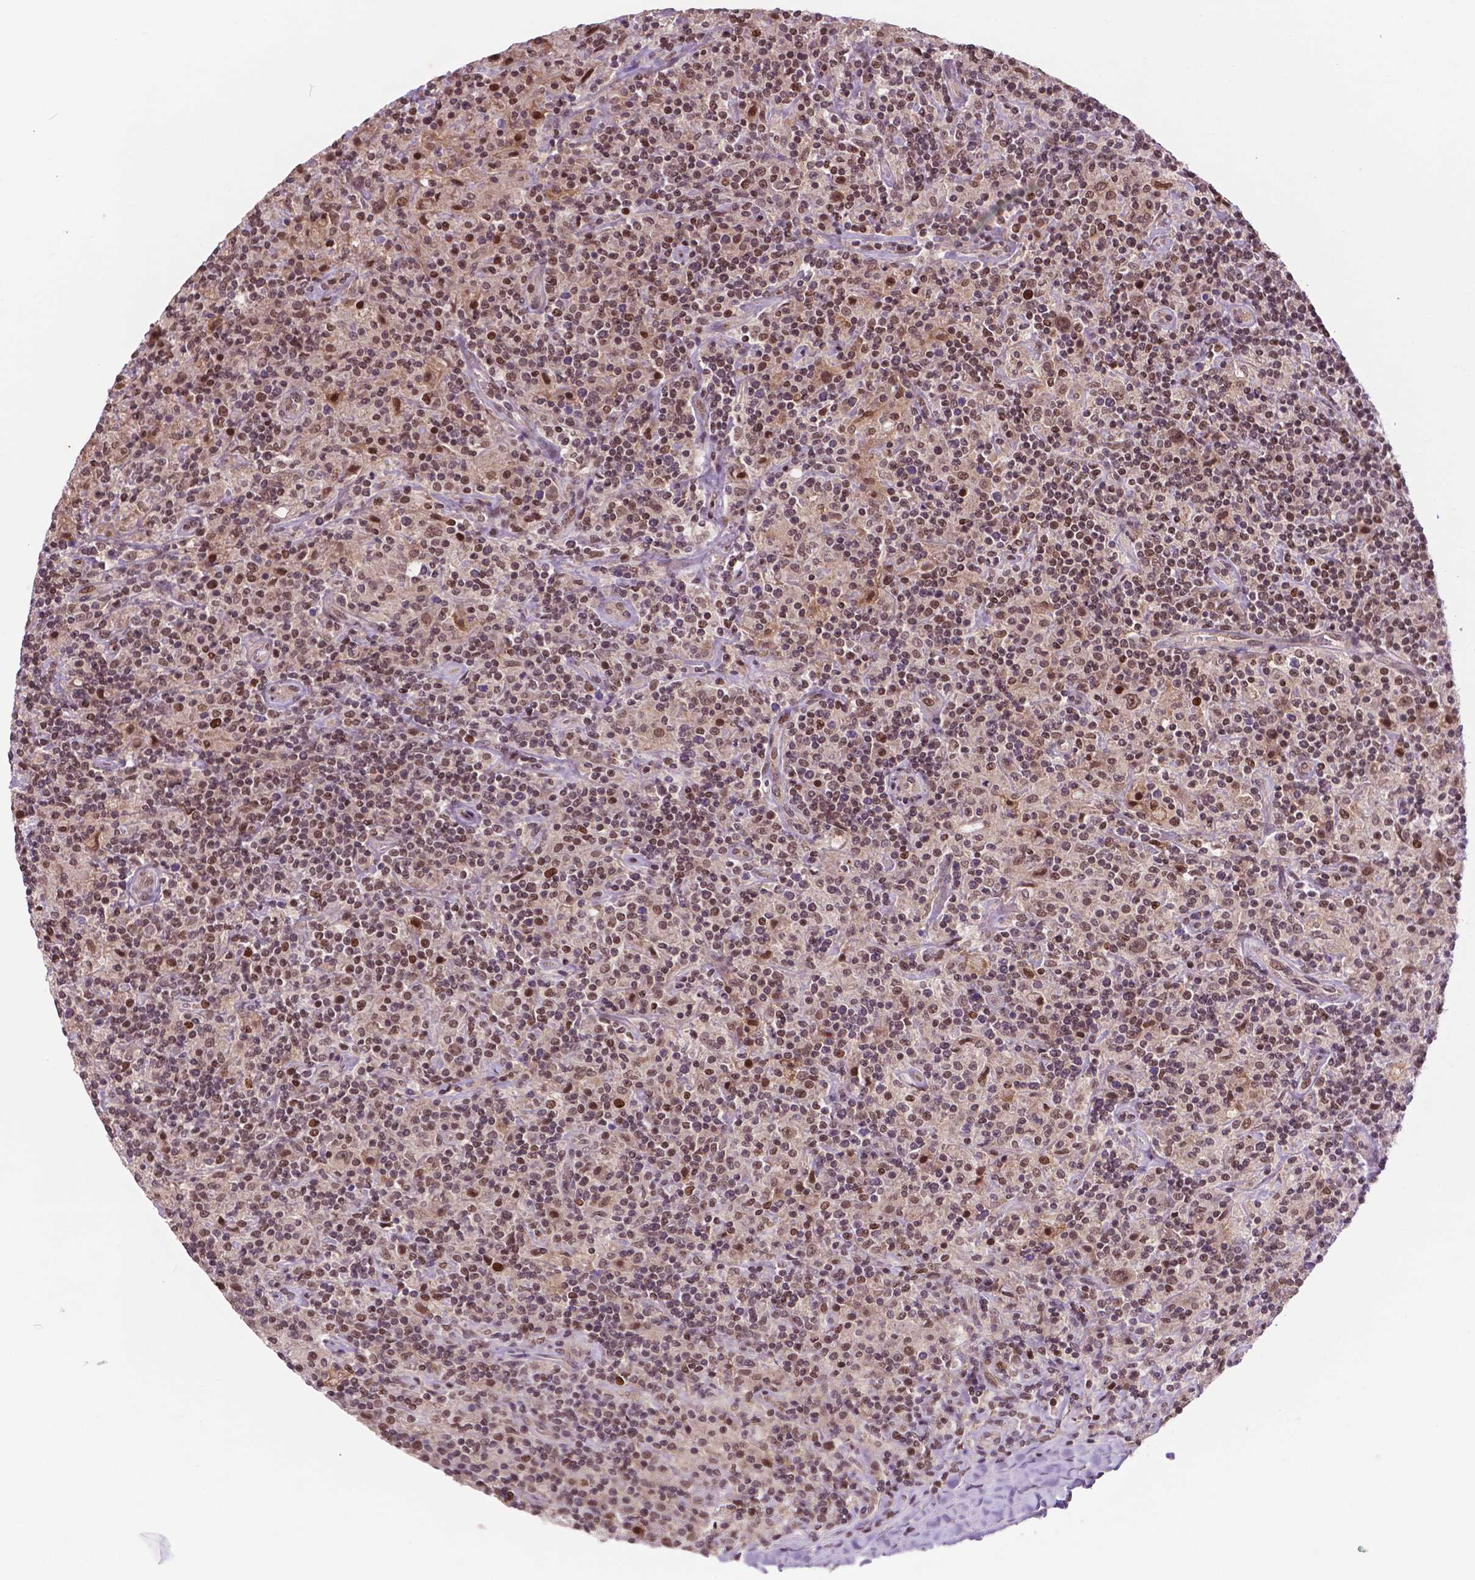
{"staining": {"intensity": "moderate", "quantity": ">75%", "location": "nuclear"}, "tissue": "lymphoma", "cell_type": "Tumor cells", "image_type": "cancer", "snomed": [{"axis": "morphology", "description": "Hodgkin's disease, NOS"}, {"axis": "topography", "description": "Lymph node"}], "caption": "Protein staining of Hodgkin's disease tissue exhibits moderate nuclear expression in about >75% of tumor cells. (DAB IHC, brown staining for protein, blue staining for nuclei).", "gene": "PER2", "patient": {"sex": "male", "age": 70}}